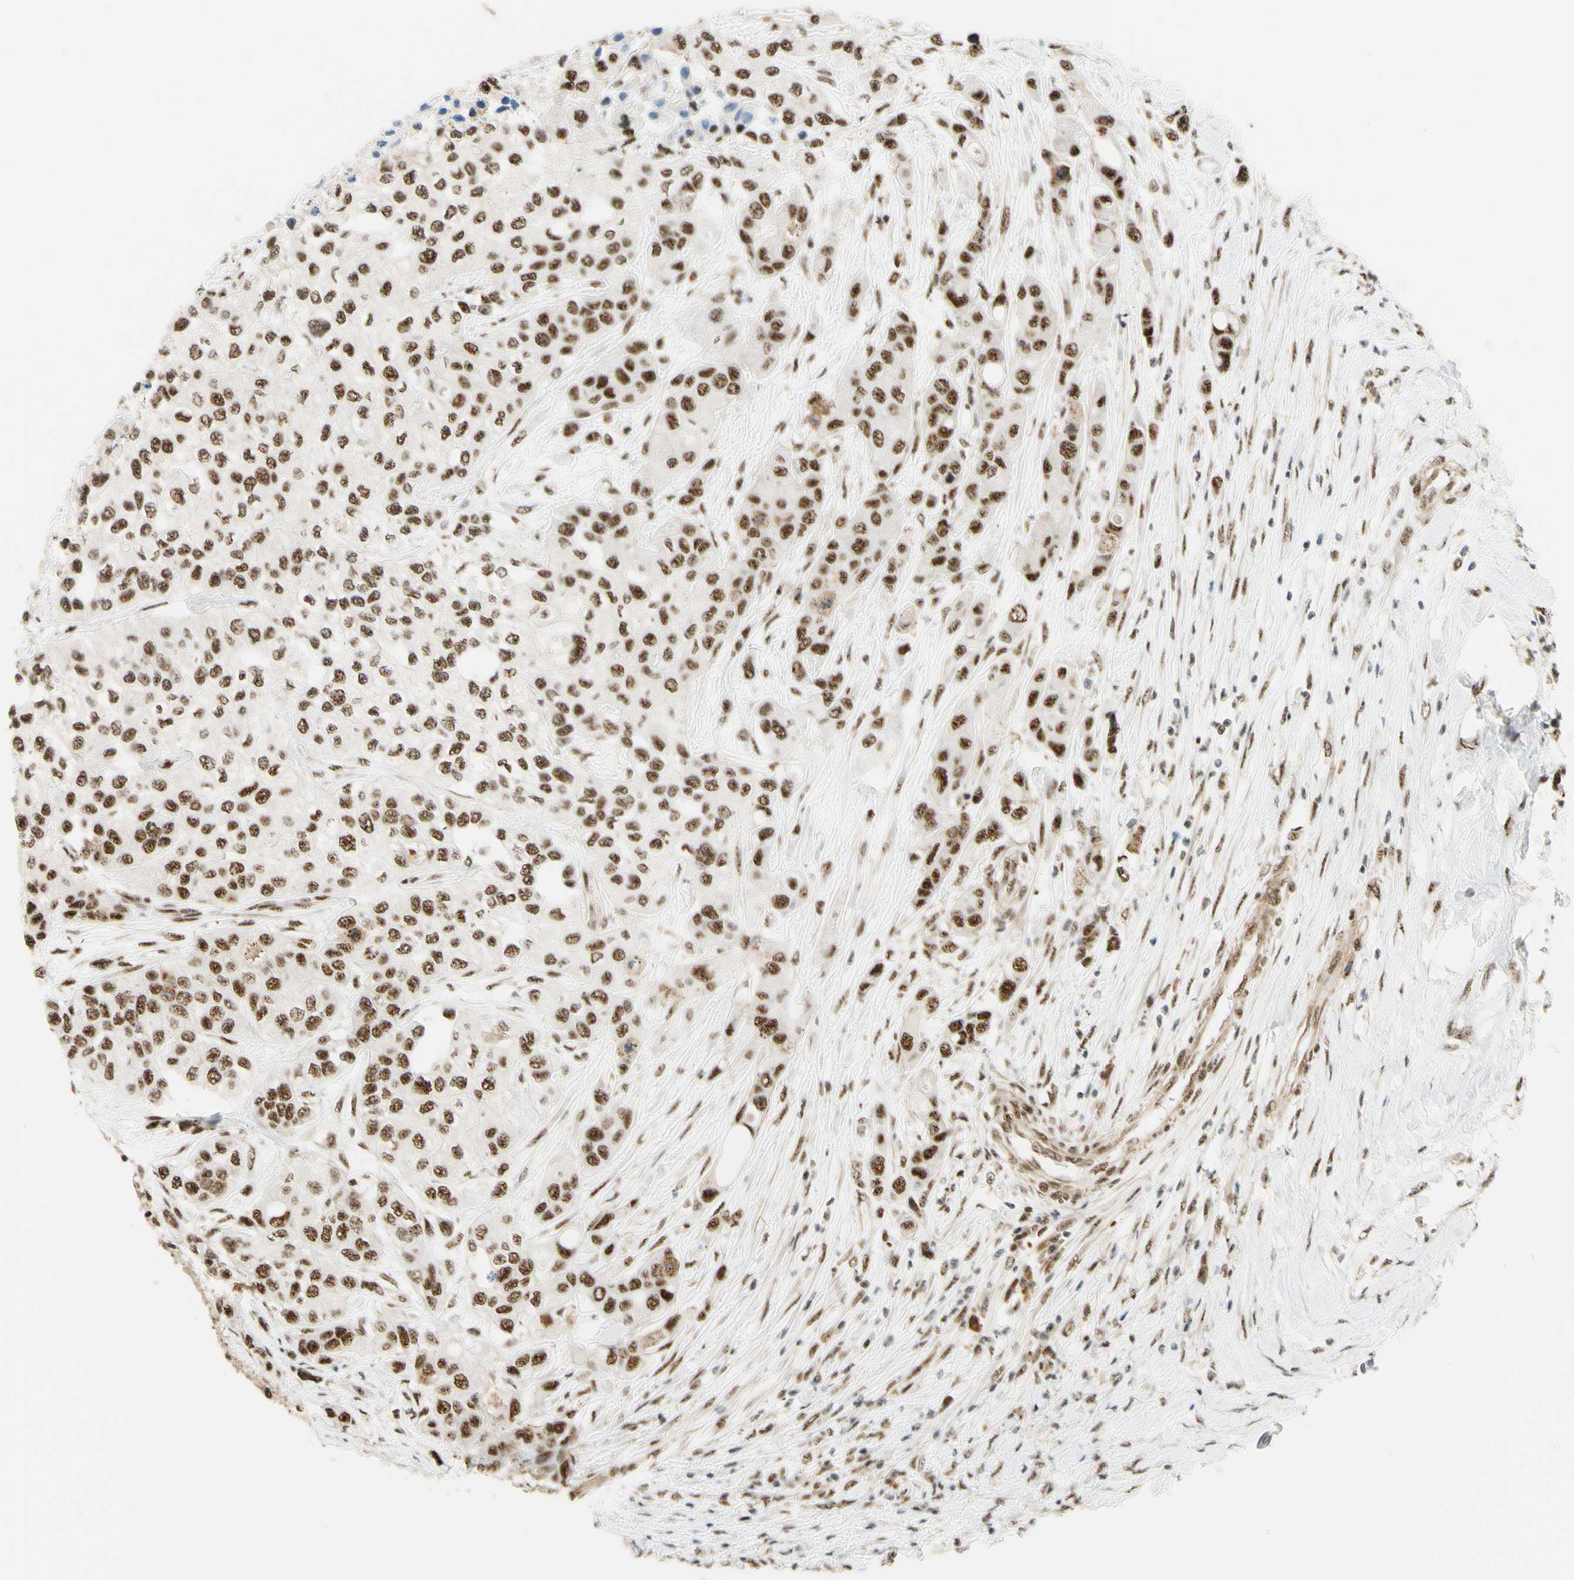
{"staining": {"intensity": "moderate", "quantity": ">75%", "location": "nuclear"}, "tissue": "urothelial cancer", "cell_type": "Tumor cells", "image_type": "cancer", "snomed": [{"axis": "morphology", "description": "Urothelial carcinoma, High grade"}, {"axis": "topography", "description": "Urinary bladder"}], "caption": "Immunohistochemistry (IHC) of human urothelial carcinoma (high-grade) shows medium levels of moderate nuclear staining in approximately >75% of tumor cells. (brown staining indicates protein expression, while blue staining denotes nuclei).", "gene": "SAP18", "patient": {"sex": "female", "age": 56}}